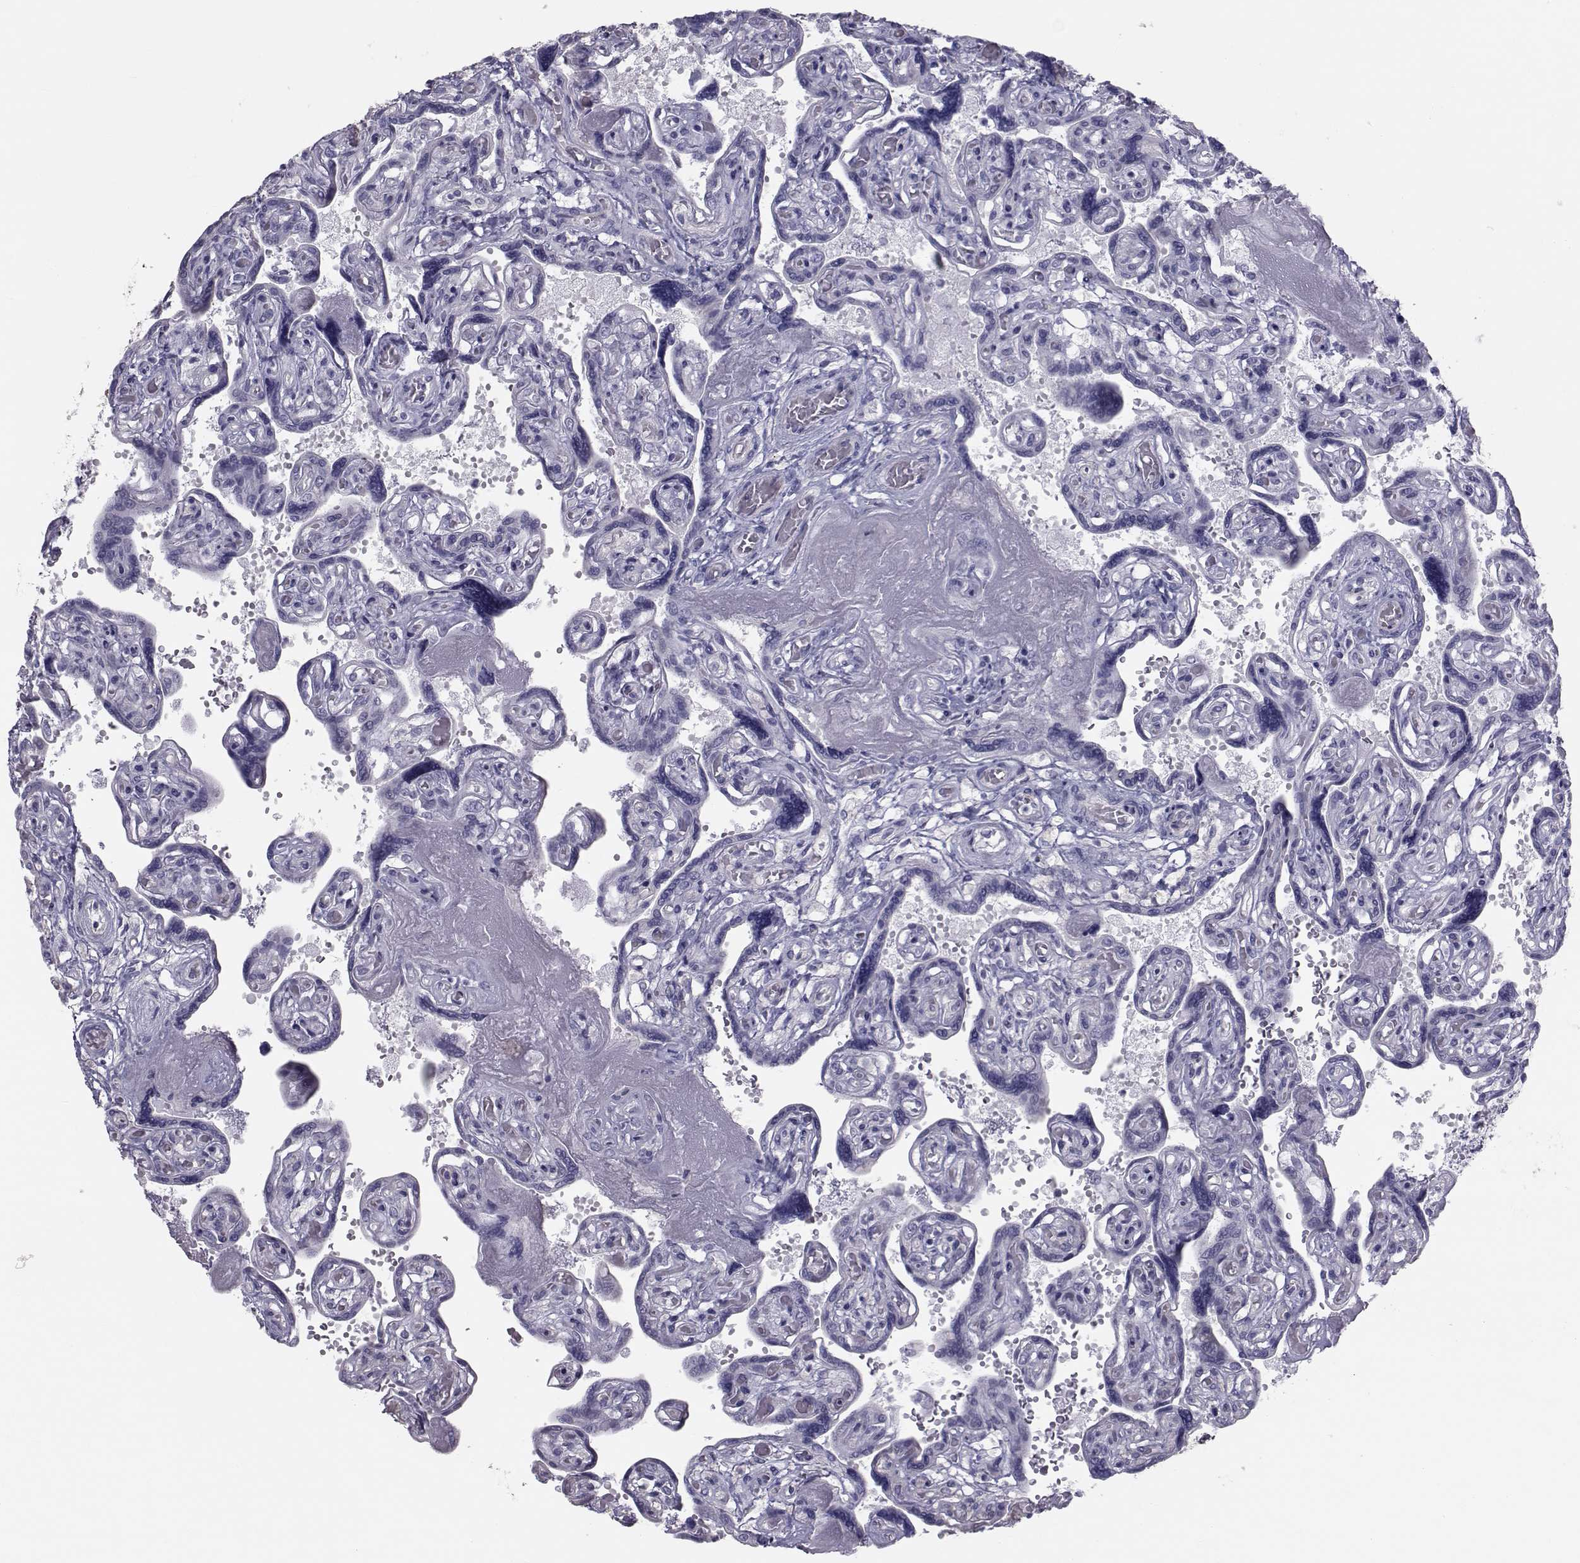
{"staining": {"intensity": "negative", "quantity": "none", "location": "none"}, "tissue": "placenta", "cell_type": "Decidual cells", "image_type": "normal", "snomed": [{"axis": "morphology", "description": "Normal tissue, NOS"}, {"axis": "topography", "description": "Placenta"}], "caption": "DAB immunohistochemical staining of normal placenta exhibits no significant positivity in decidual cells. Brightfield microscopy of IHC stained with DAB (brown) and hematoxylin (blue), captured at high magnification.", "gene": "GARIN3", "patient": {"sex": "female", "age": 32}}